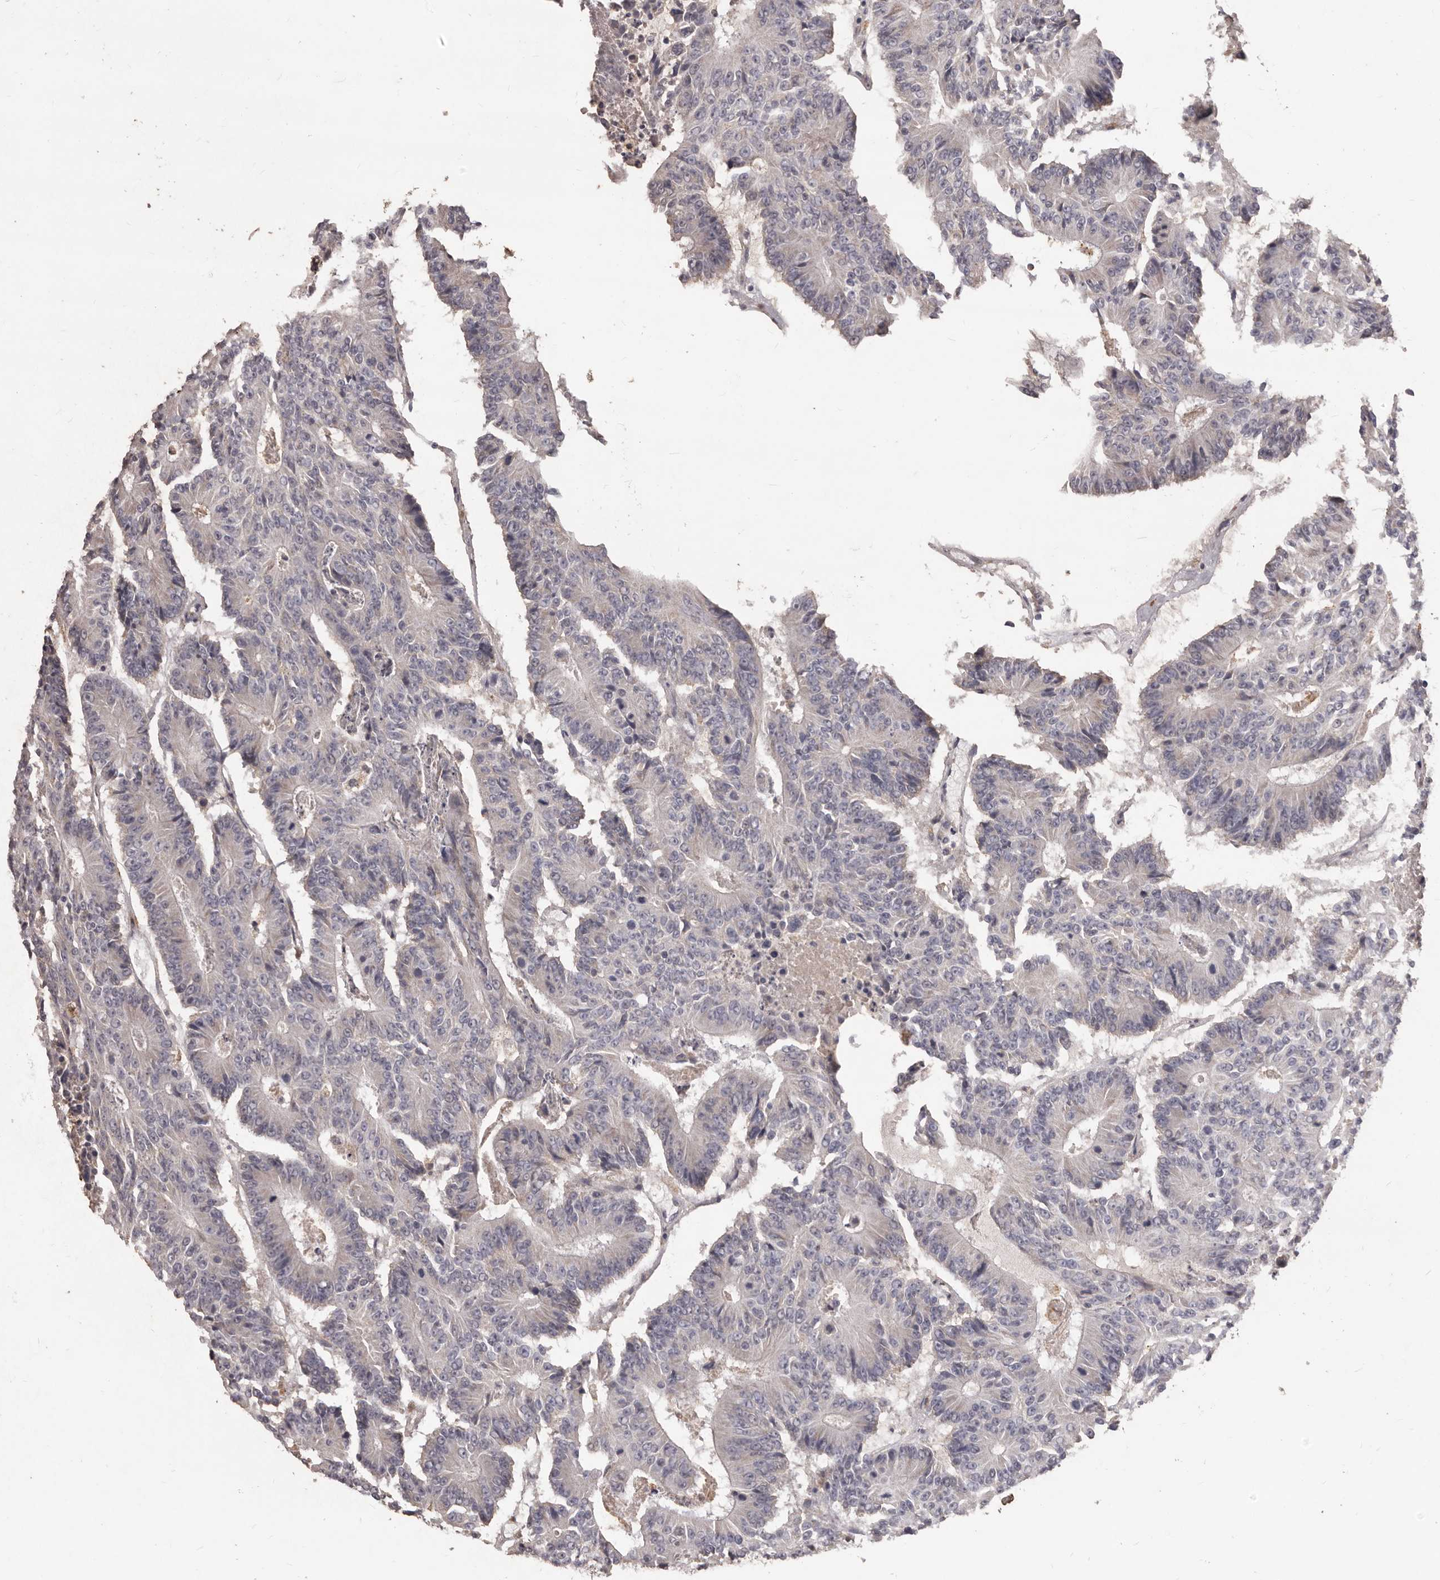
{"staining": {"intensity": "negative", "quantity": "none", "location": "none"}, "tissue": "colorectal cancer", "cell_type": "Tumor cells", "image_type": "cancer", "snomed": [{"axis": "morphology", "description": "Adenocarcinoma, NOS"}, {"axis": "topography", "description": "Colon"}], "caption": "An immunohistochemistry (IHC) image of colorectal adenocarcinoma is shown. There is no staining in tumor cells of colorectal adenocarcinoma.", "gene": "PRSS27", "patient": {"sex": "male", "age": 83}}